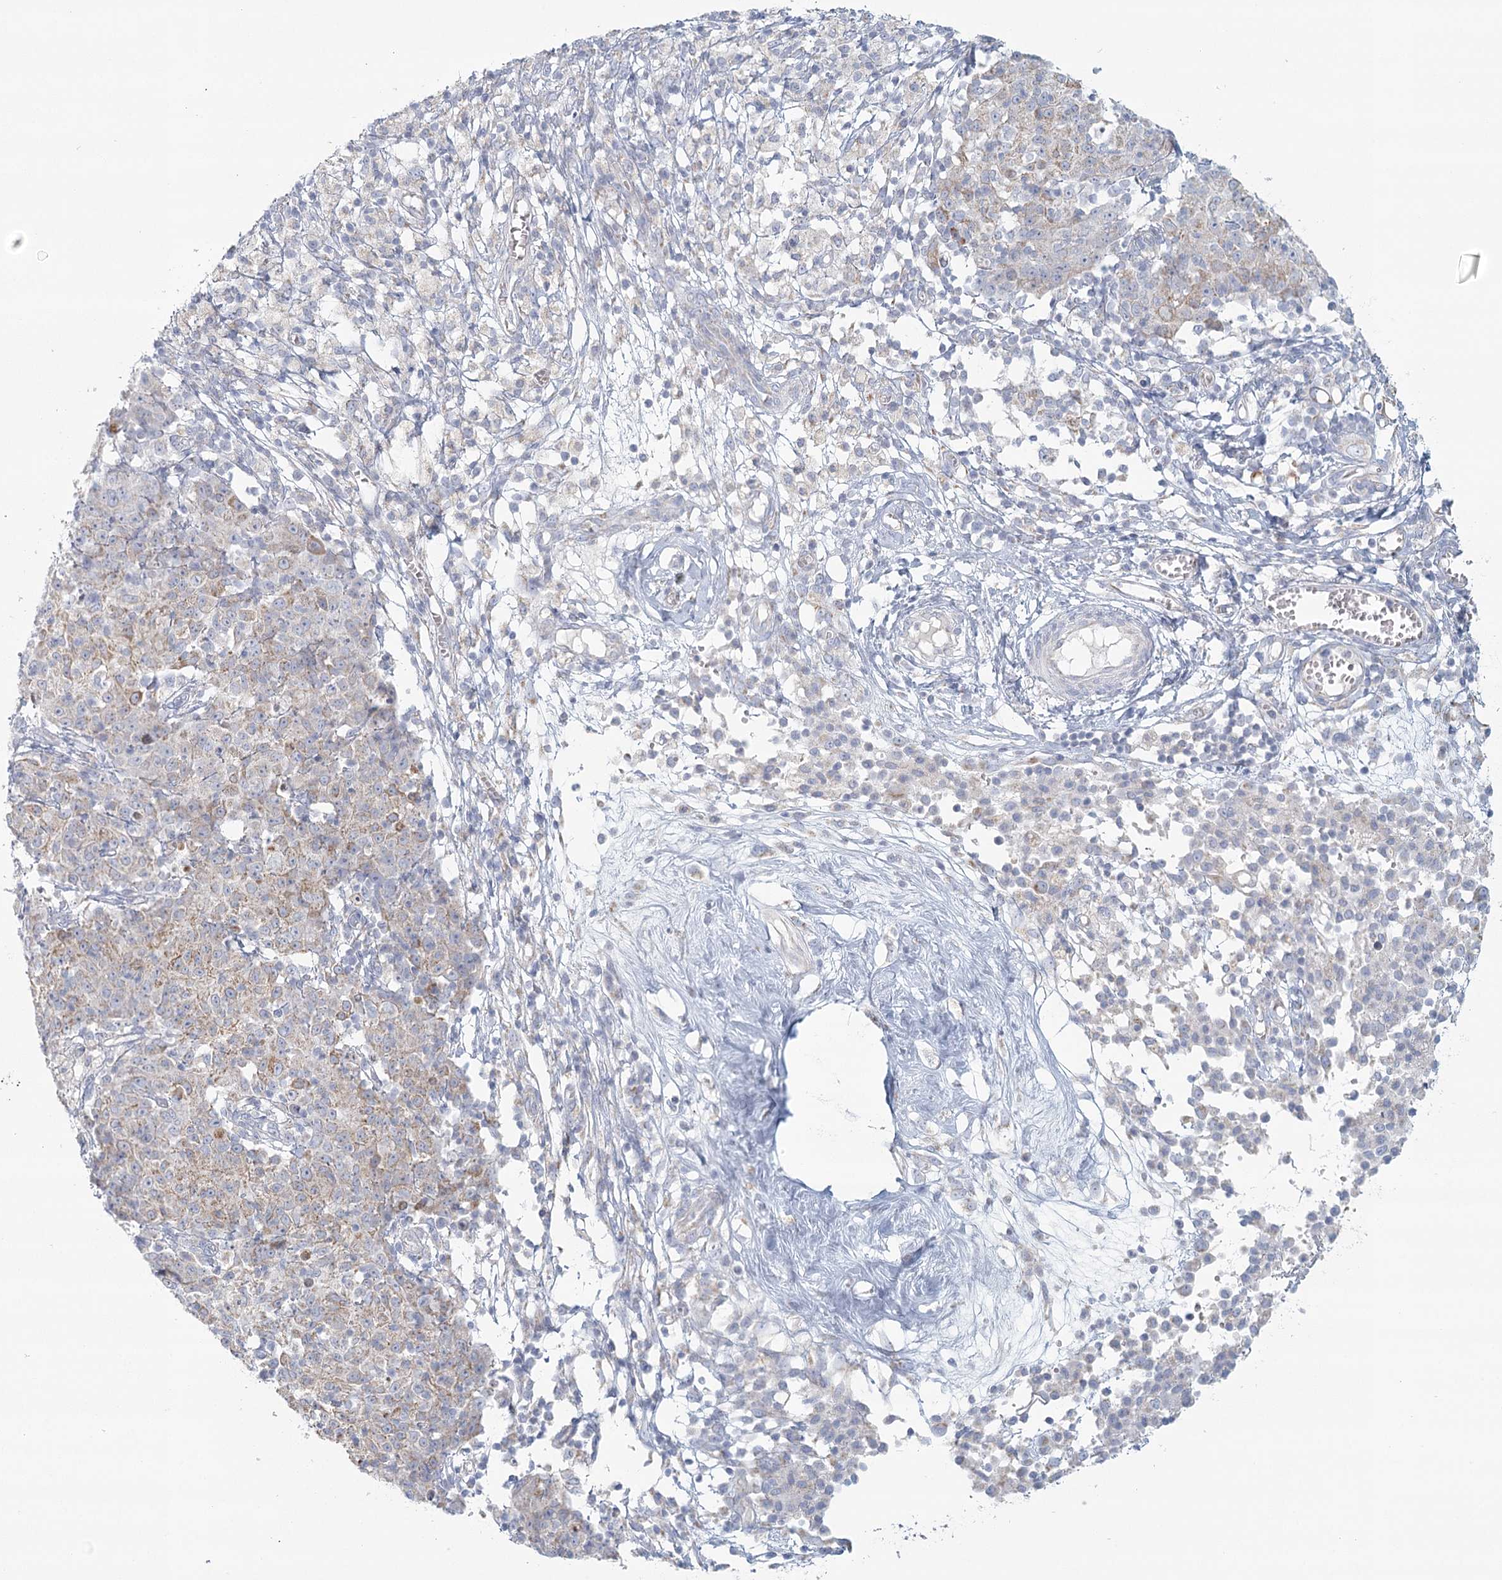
{"staining": {"intensity": "weak", "quantity": "25%-75%", "location": "cytoplasmic/membranous"}, "tissue": "ovarian cancer", "cell_type": "Tumor cells", "image_type": "cancer", "snomed": [{"axis": "morphology", "description": "Carcinoma, endometroid"}, {"axis": "topography", "description": "Ovary"}], "caption": "Ovarian cancer stained for a protein (brown) reveals weak cytoplasmic/membranous positive staining in about 25%-75% of tumor cells.", "gene": "BPHL", "patient": {"sex": "female", "age": 42}}